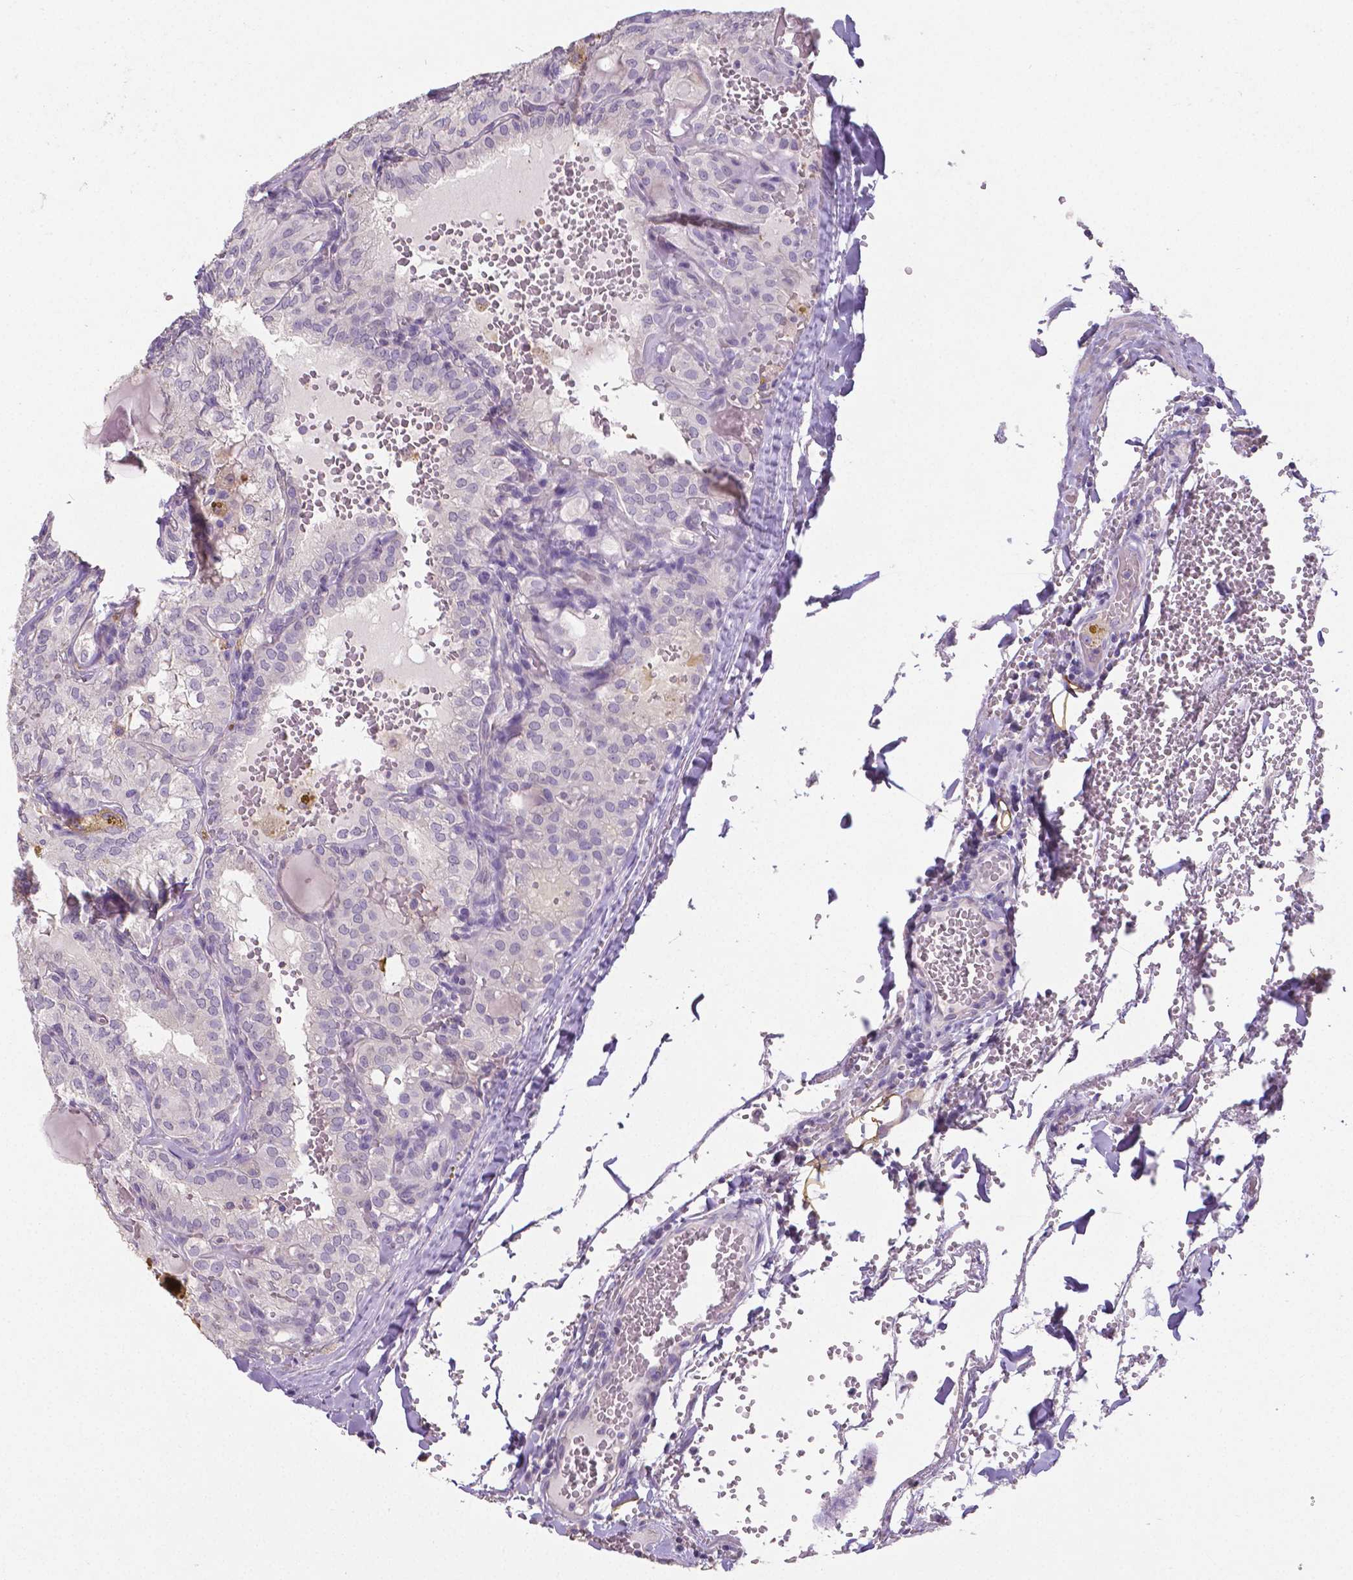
{"staining": {"intensity": "negative", "quantity": "none", "location": "none"}, "tissue": "thyroid cancer", "cell_type": "Tumor cells", "image_type": "cancer", "snomed": [{"axis": "morphology", "description": "Papillary adenocarcinoma, NOS"}, {"axis": "topography", "description": "Thyroid gland"}], "caption": "IHC histopathology image of neoplastic tissue: human thyroid cancer (papillary adenocarcinoma) stained with DAB (3,3'-diaminobenzidine) displays no significant protein staining in tumor cells.", "gene": "CRMP1", "patient": {"sex": "male", "age": 20}}